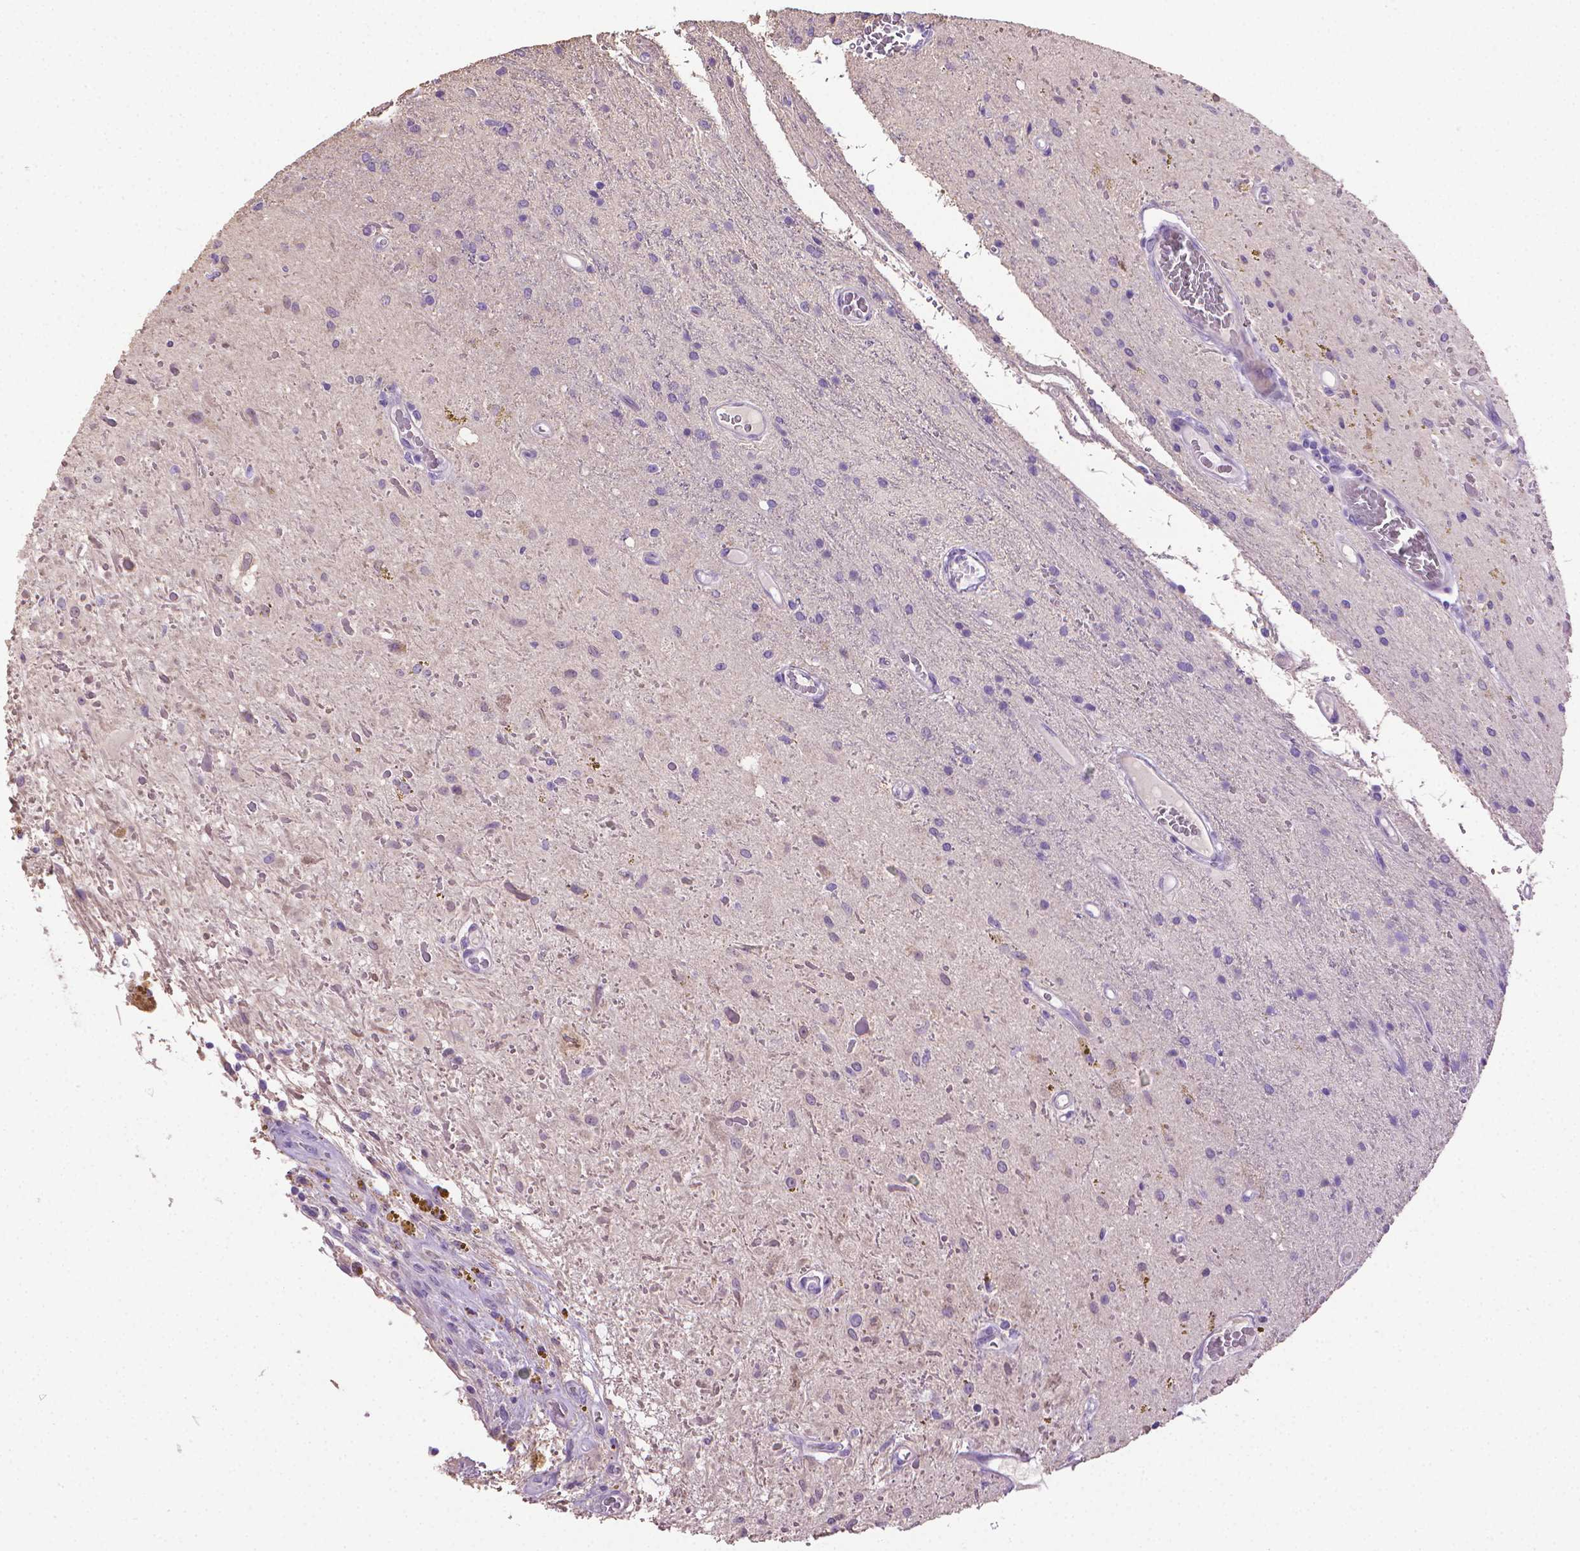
{"staining": {"intensity": "negative", "quantity": "none", "location": "none"}, "tissue": "glioma", "cell_type": "Tumor cells", "image_type": "cancer", "snomed": [{"axis": "morphology", "description": "Glioma, malignant, Low grade"}, {"axis": "topography", "description": "Cerebellum"}], "caption": "Tumor cells are negative for protein expression in human malignant low-grade glioma.", "gene": "PNMA2", "patient": {"sex": "female", "age": 14}}